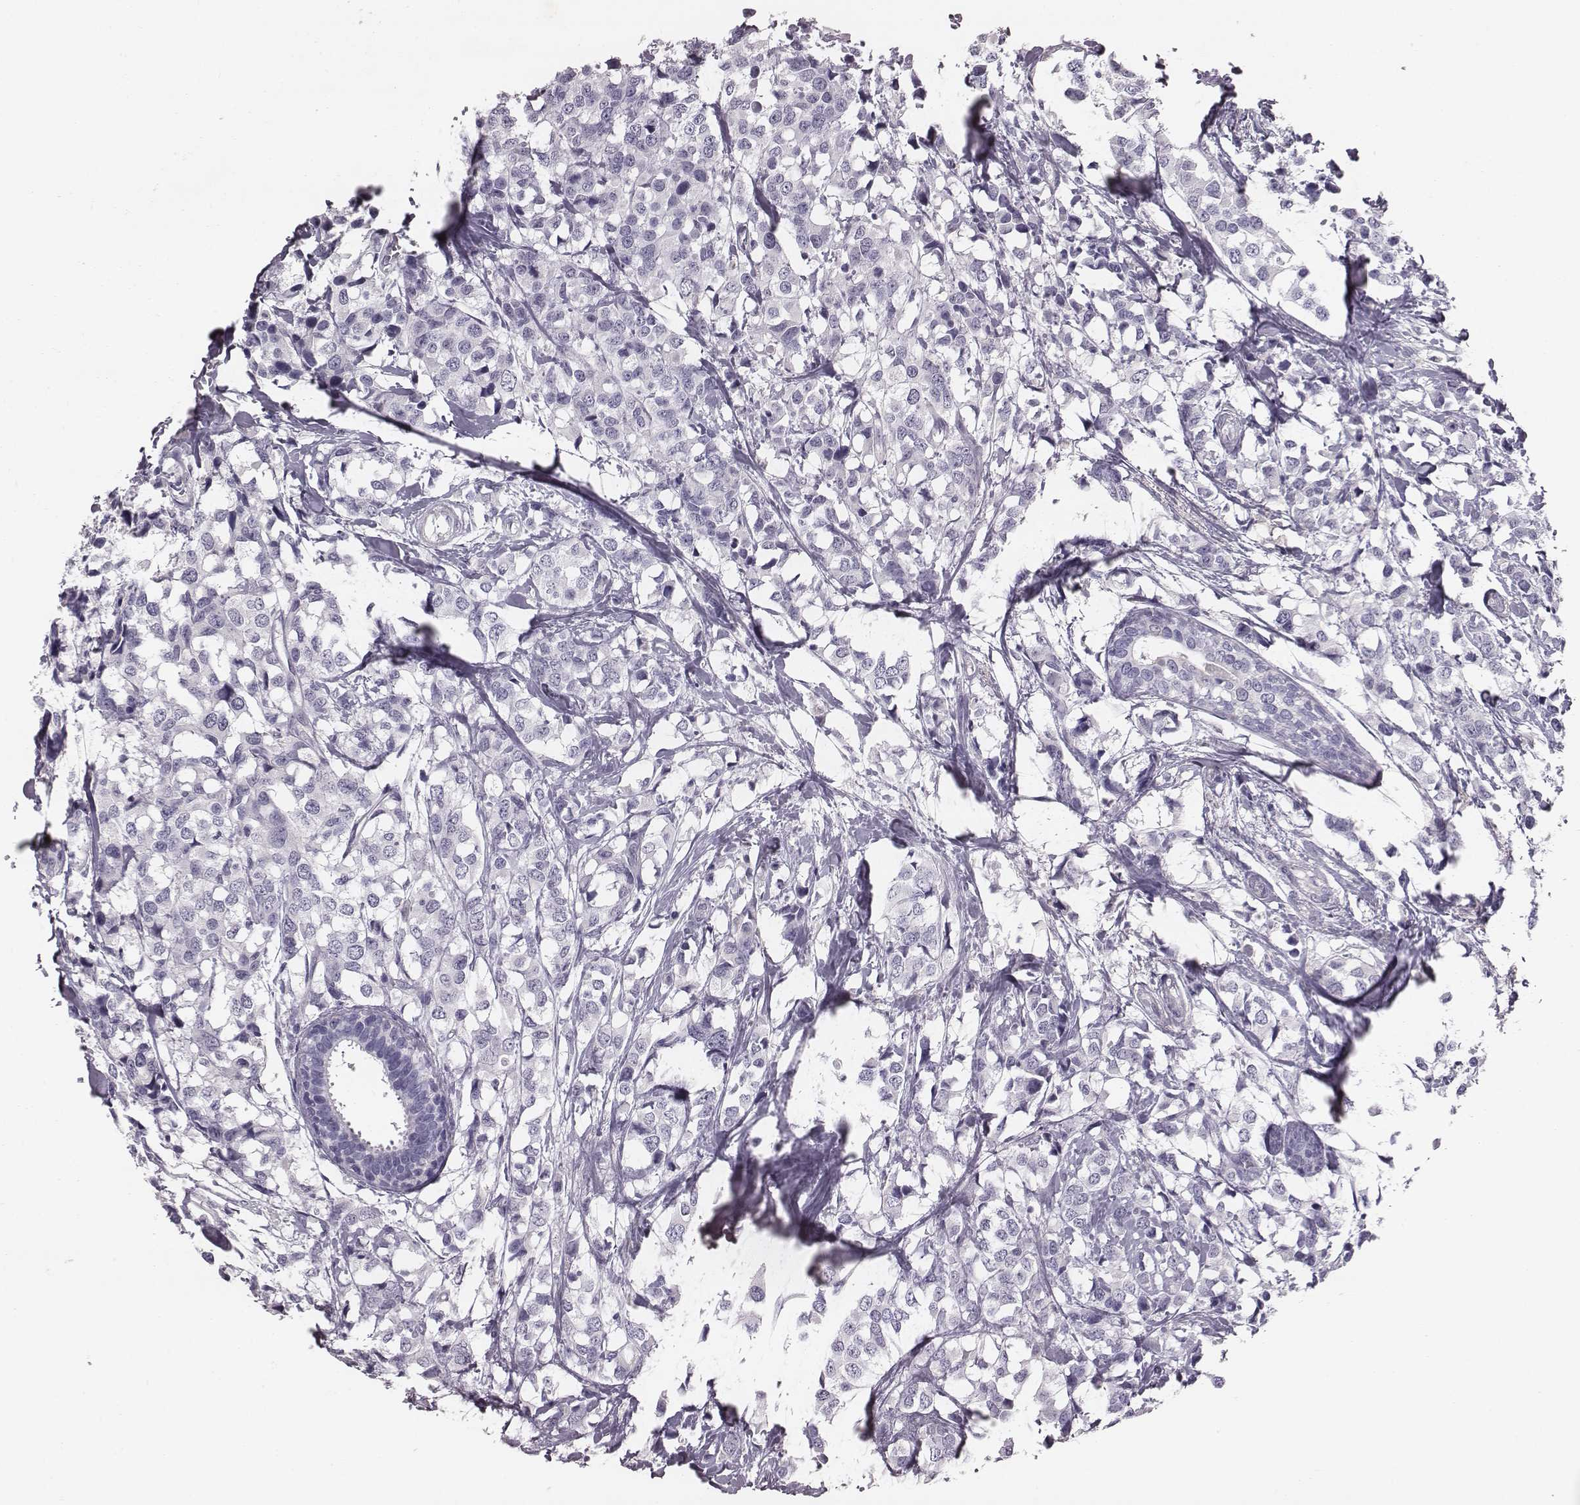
{"staining": {"intensity": "negative", "quantity": "none", "location": "none"}, "tissue": "breast cancer", "cell_type": "Tumor cells", "image_type": "cancer", "snomed": [{"axis": "morphology", "description": "Lobular carcinoma"}, {"axis": "topography", "description": "Breast"}], "caption": "IHC micrograph of neoplastic tissue: breast cancer stained with DAB shows no significant protein expression in tumor cells. The staining is performed using DAB (3,3'-diaminobenzidine) brown chromogen with nuclei counter-stained in using hematoxylin.", "gene": "PDE8B", "patient": {"sex": "female", "age": 59}}